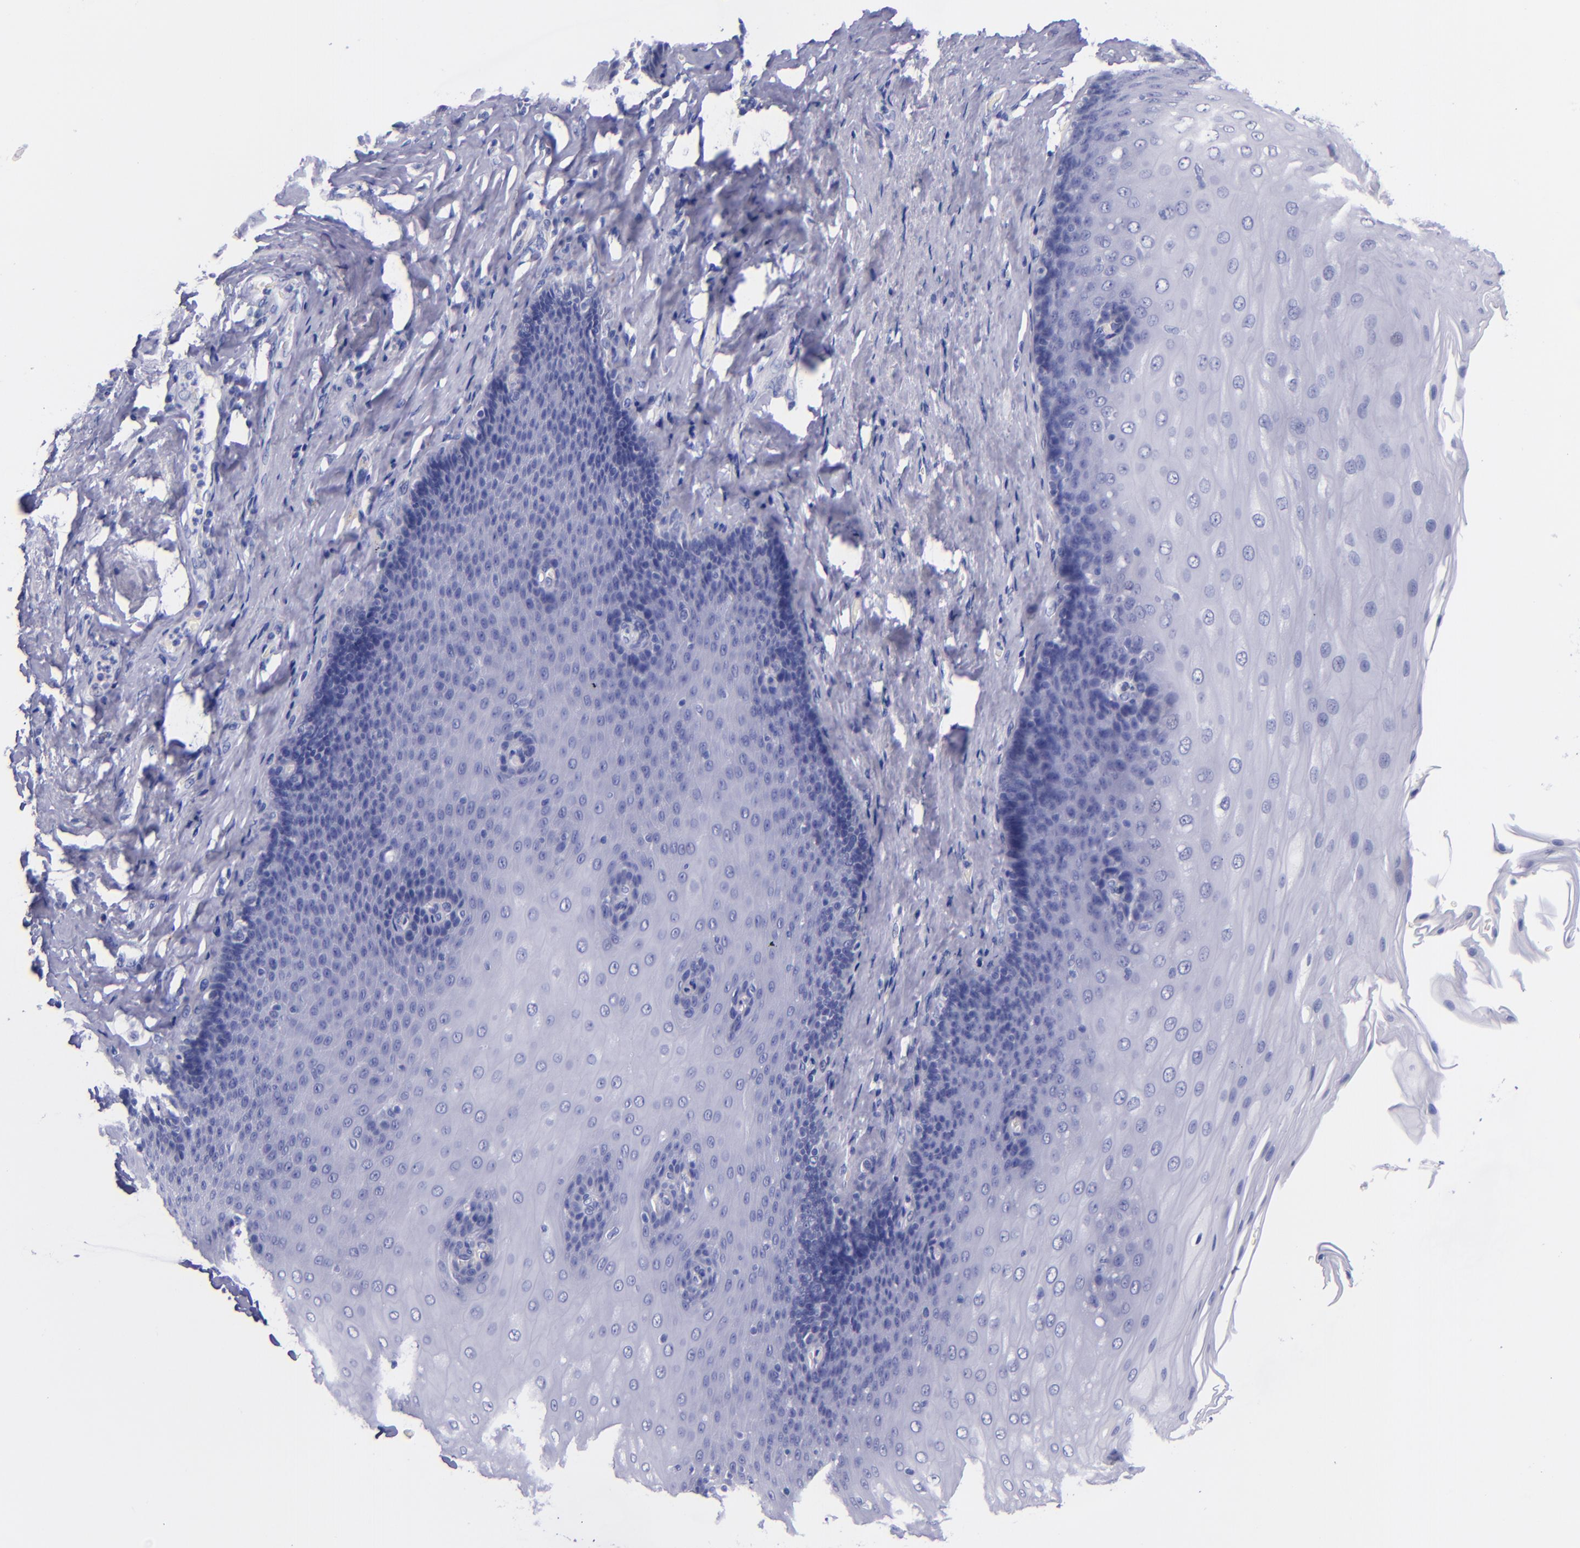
{"staining": {"intensity": "negative", "quantity": "none", "location": "none"}, "tissue": "esophagus", "cell_type": "Squamous epithelial cells", "image_type": "normal", "snomed": [{"axis": "morphology", "description": "Normal tissue, NOS"}, {"axis": "topography", "description": "Esophagus"}], "caption": "The image demonstrates no significant staining in squamous epithelial cells of esophagus.", "gene": "SV2A", "patient": {"sex": "male", "age": 62}}